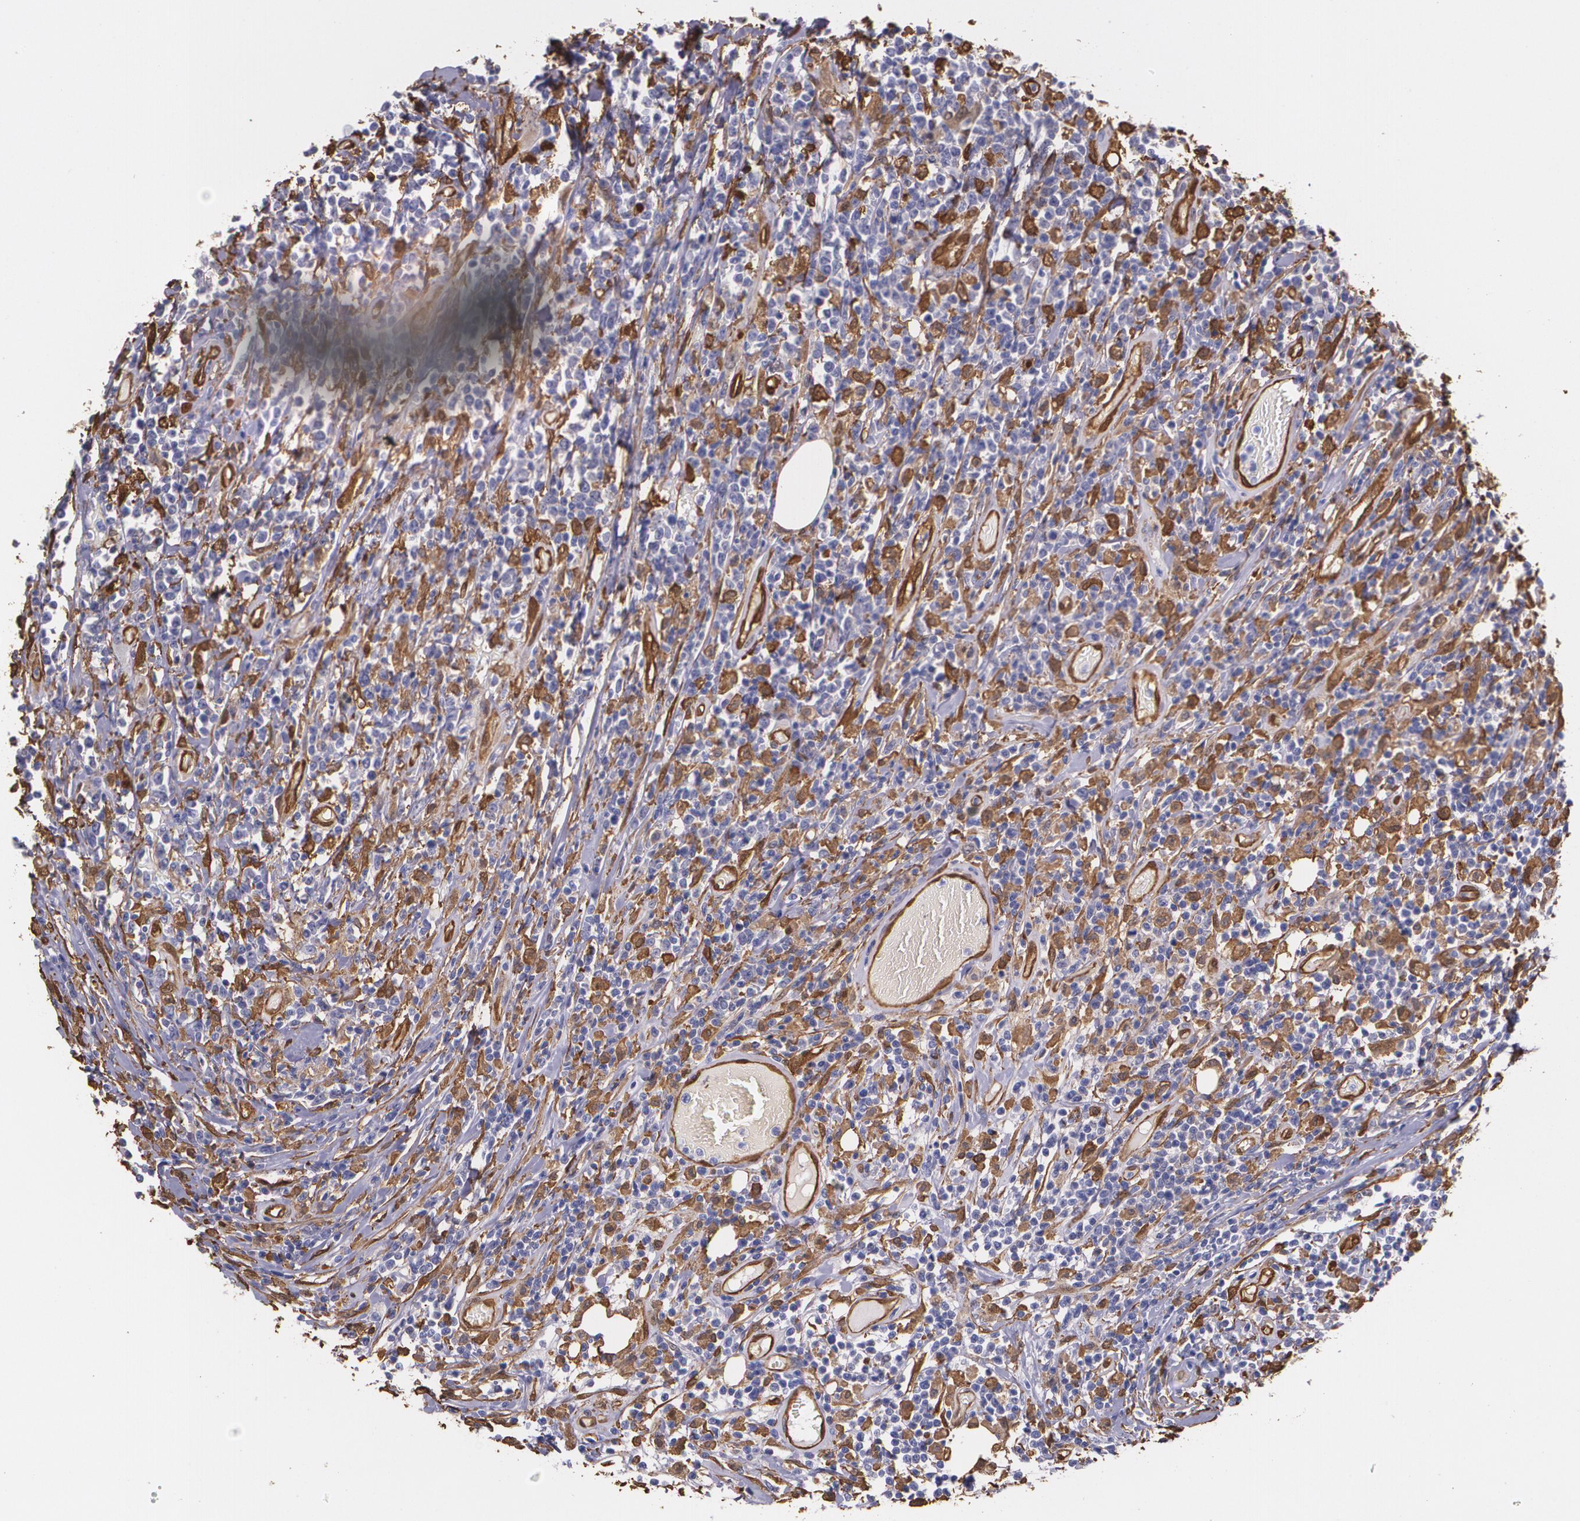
{"staining": {"intensity": "negative", "quantity": "none", "location": "none"}, "tissue": "lymphoma", "cell_type": "Tumor cells", "image_type": "cancer", "snomed": [{"axis": "morphology", "description": "Malignant lymphoma, non-Hodgkin's type, High grade"}, {"axis": "topography", "description": "Colon"}], "caption": "A high-resolution micrograph shows immunohistochemistry staining of lymphoma, which shows no significant expression in tumor cells.", "gene": "MMP2", "patient": {"sex": "male", "age": 82}}